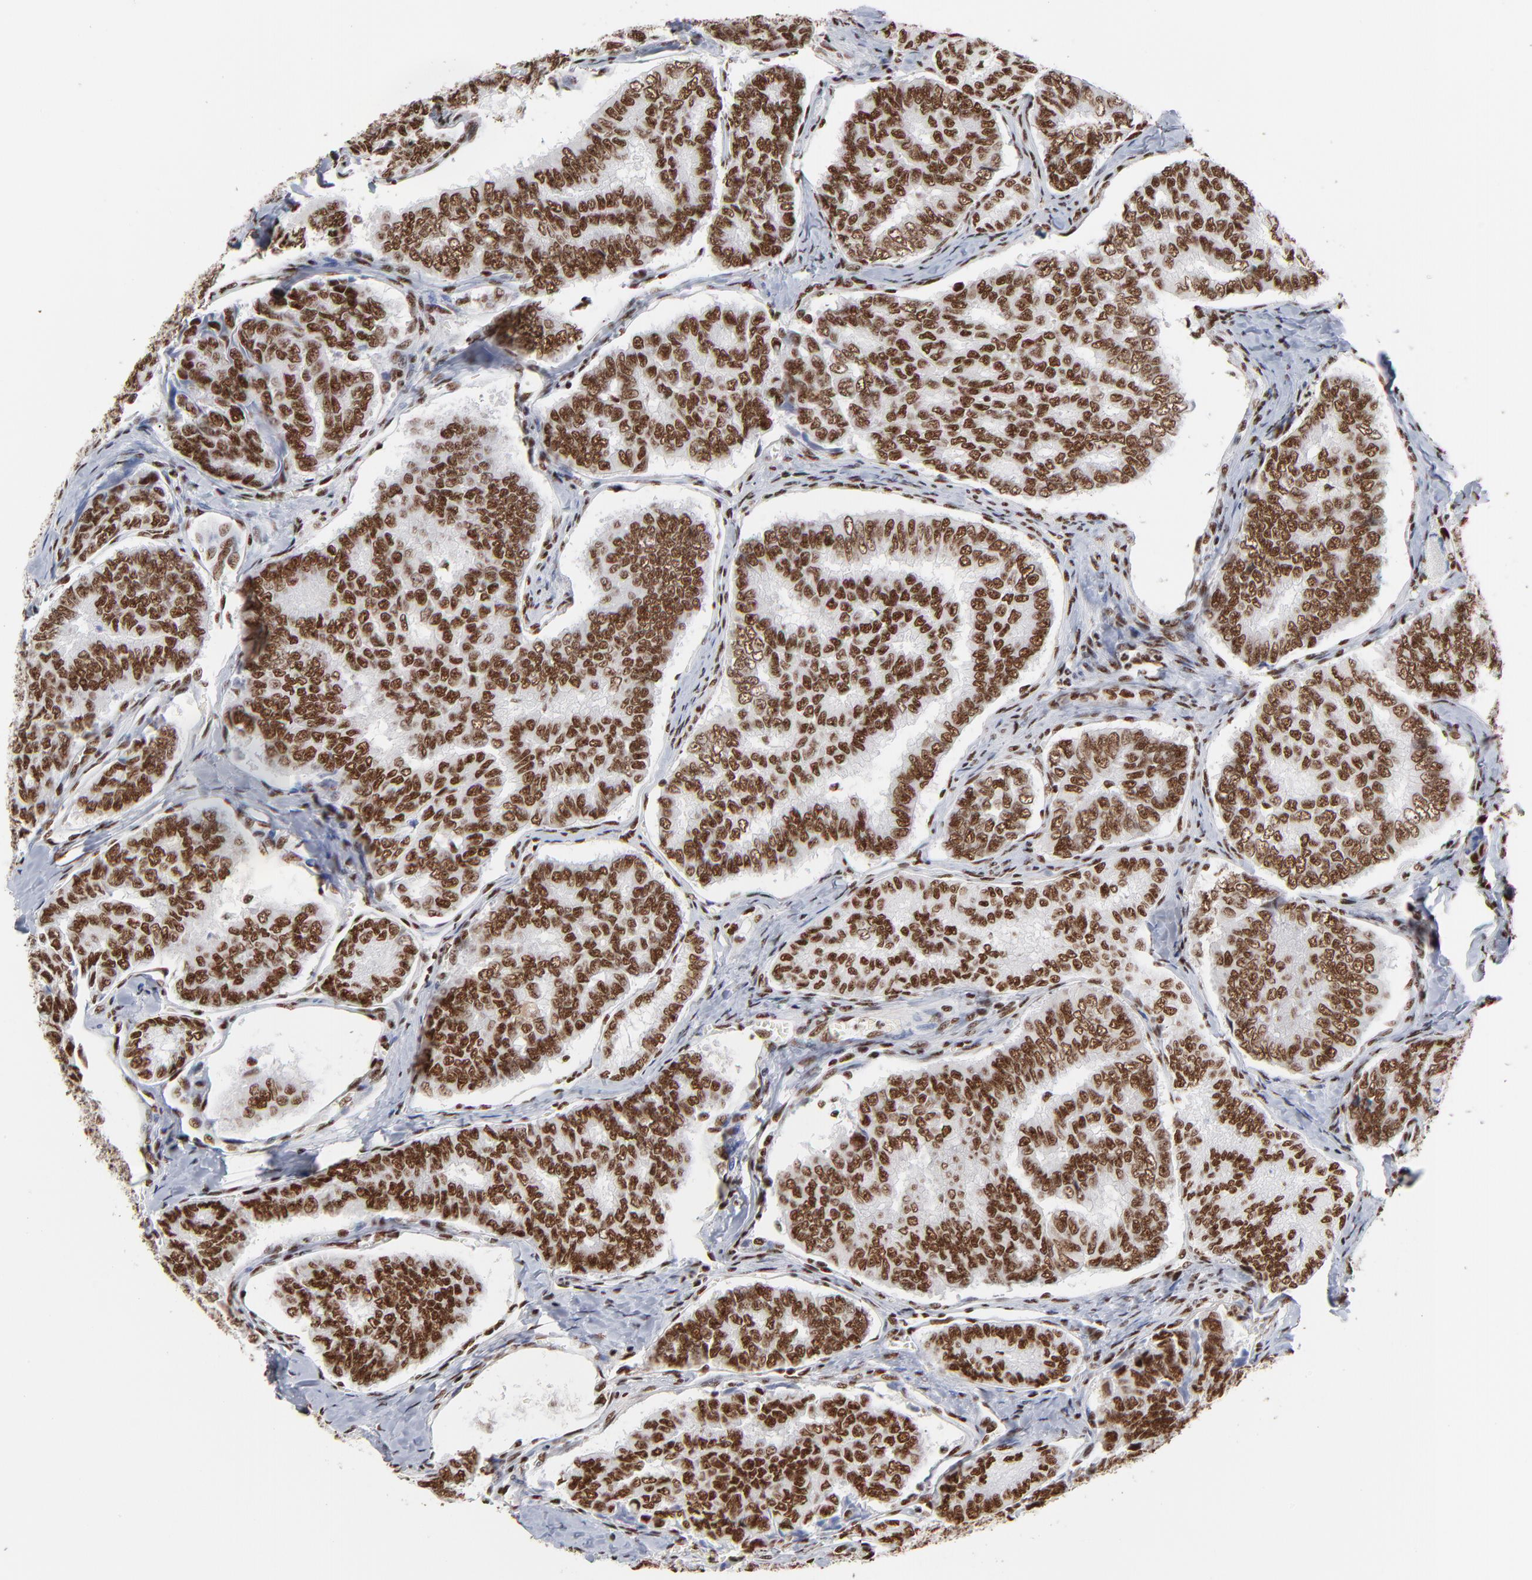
{"staining": {"intensity": "strong", "quantity": ">75%", "location": "nuclear"}, "tissue": "thyroid cancer", "cell_type": "Tumor cells", "image_type": "cancer", "snomed": [{"axis": "morphology", "description": "Papillary adenocarcinoma, NOS"}, {"axis": "topography", "description": "Thyroid gland"}], "caption": "Immunohistochemical staining of human thyroid papillary adenocarcinoma exhibits strong nuclear protein expression in about >75% of tumor cells. The staining was performed using DAB, with brown indicating positive protein expression. Nuclei are stained blue with hematoxylin.", "gene": "CREB1", "patient": {"sex": "female", "age": 35}}